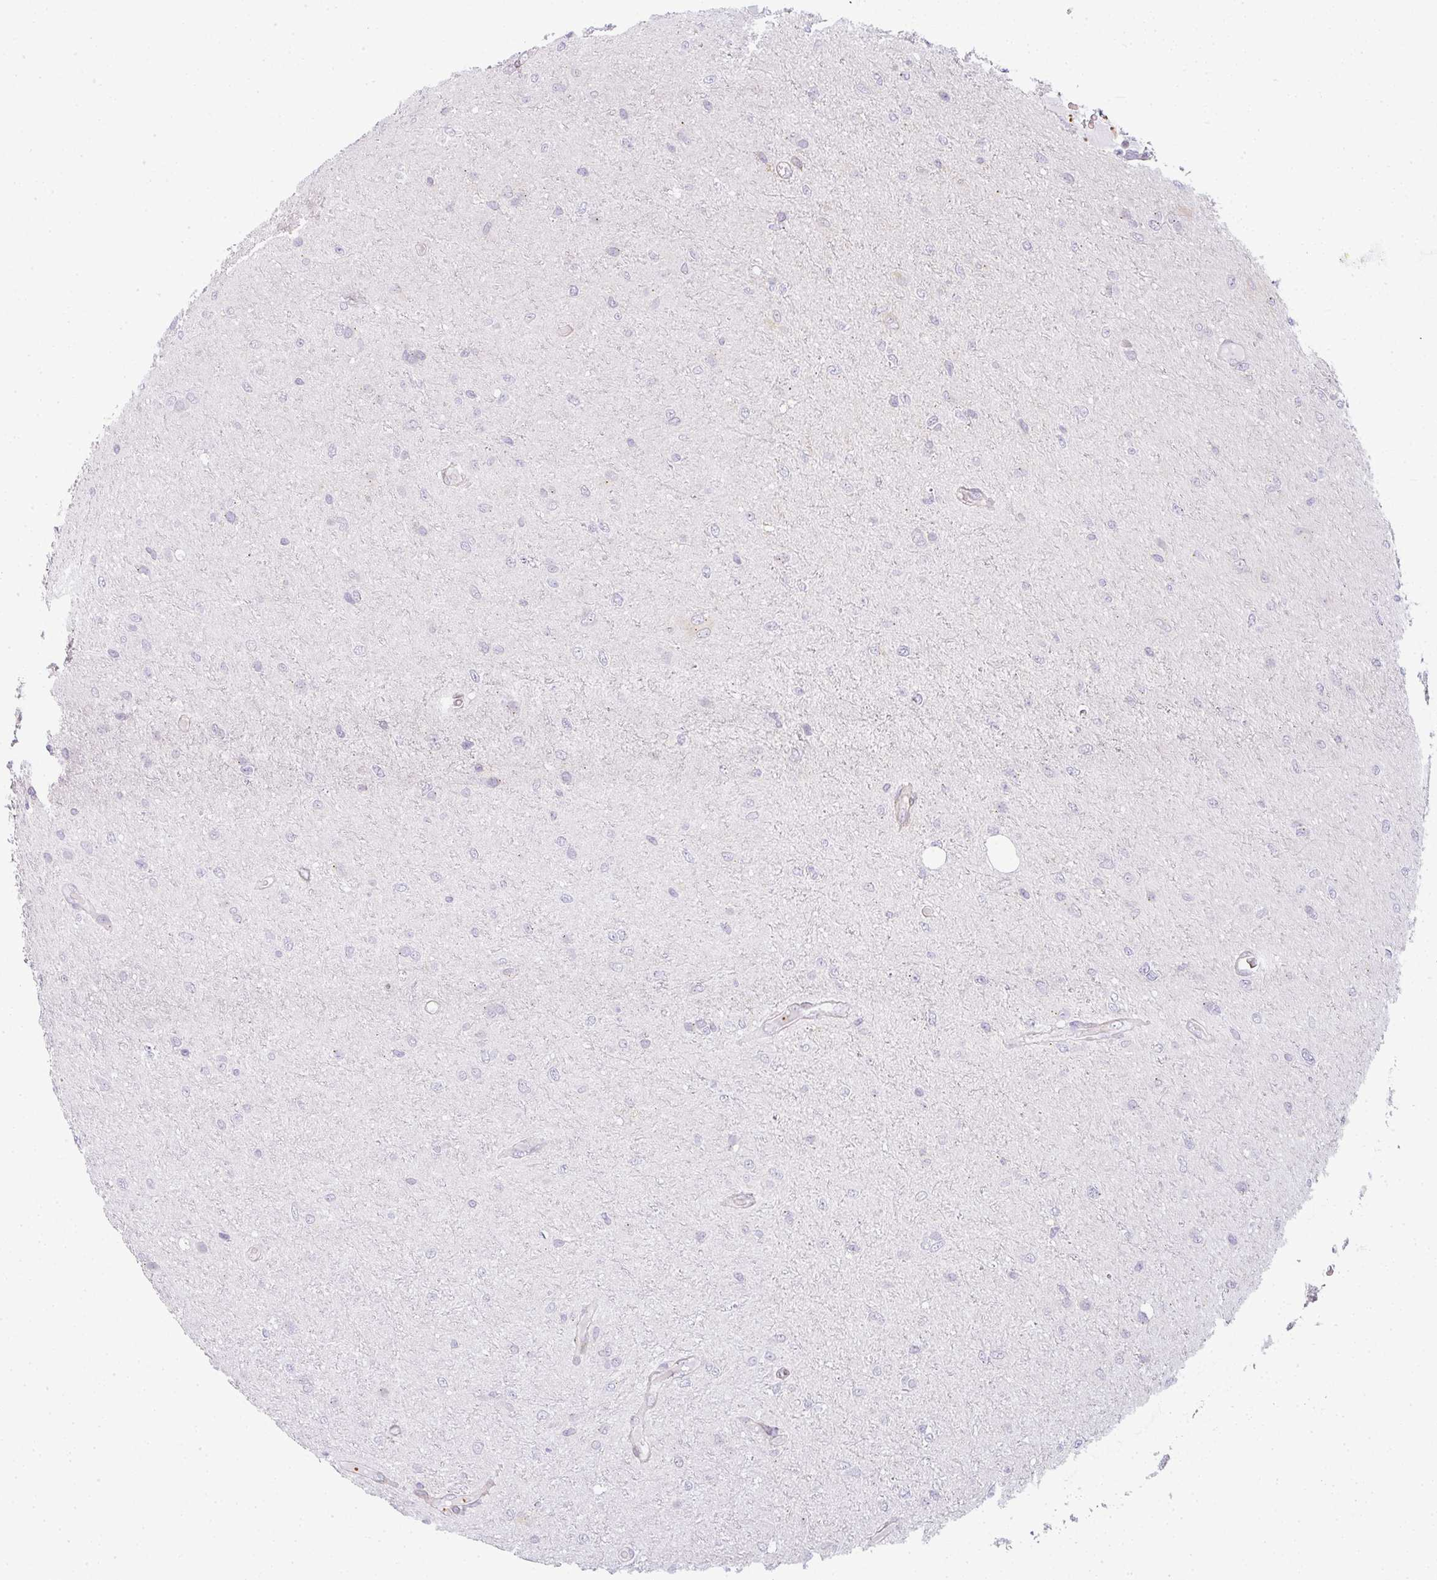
{"staining": {"intensity": "negative", "quantity": "none", "location": "none"}, "tissue": "glioma", "cell_type": "Tumor cells", "image_type": "cancer", "snomed": [{"axis": "morphology", "description": "Glioma, malignant, Low grade"}, {"axis": "topography", "description": "Cerebellum"}], "caption": "The image demonstrates no significant positivity in tumor cells of malignant glioma (low-grade).", "gene": "SULF1", "patient": {"sex": "female", "age": 5}}